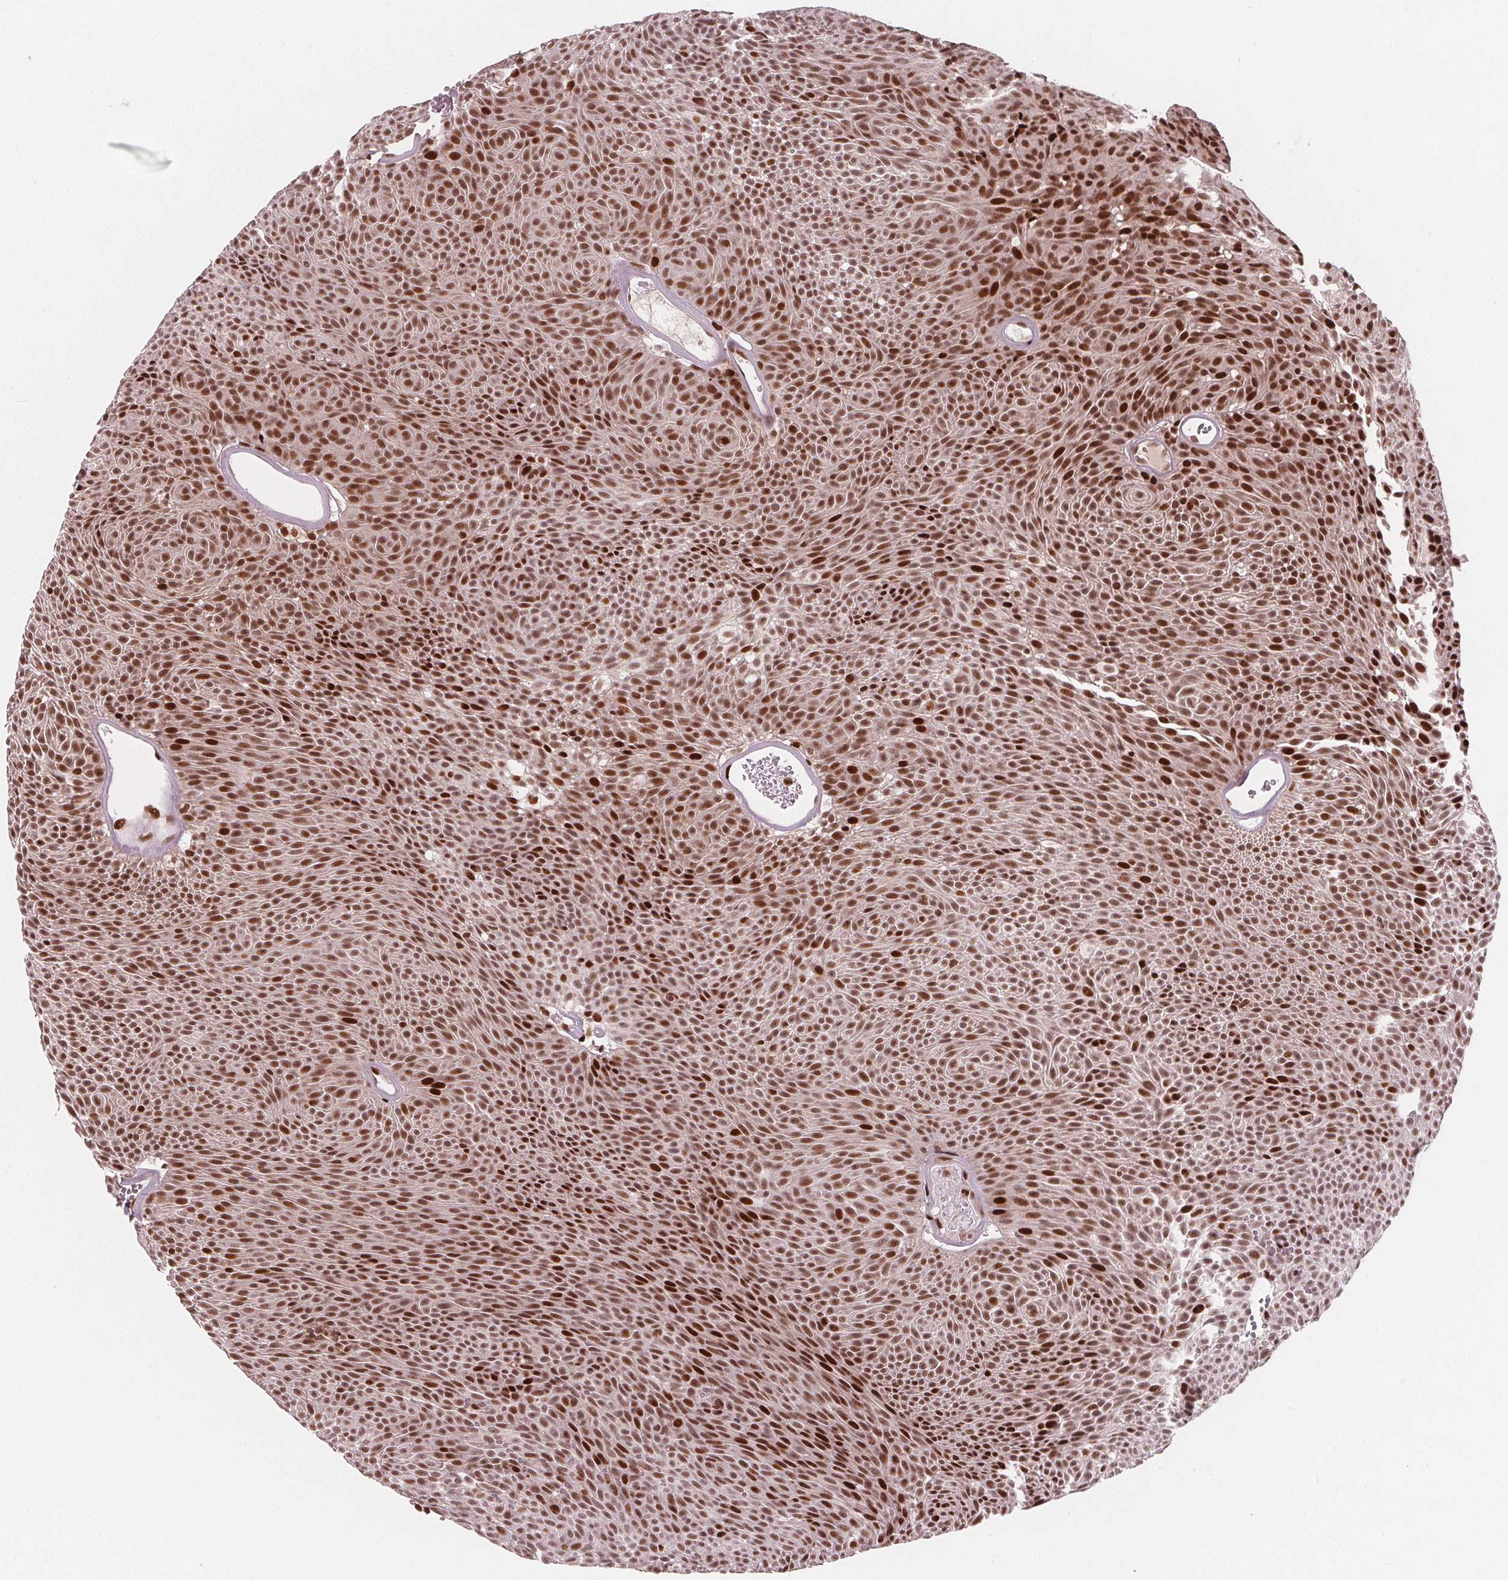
{"staining": {"intensity": "moderate", "quantity": ">75%", "location": "nuclear"}, "tissue": "urothelial cancer", "cell_type": "Tumor cells", "image_type": "cancer", "snomed": [{"axis": "morphology", "description": "Urothelial carcinoma, Low grade"}, {"axis": "topography", "description": "Urinary bladder"}], "caption": "The immunohistochemical stain highlights moderate nuclear expression in tumor cells of low-grade urothelial carcinoma tissue.", "gene": "SNRNP35", "patient": {"sex": "male", "age": 77}}